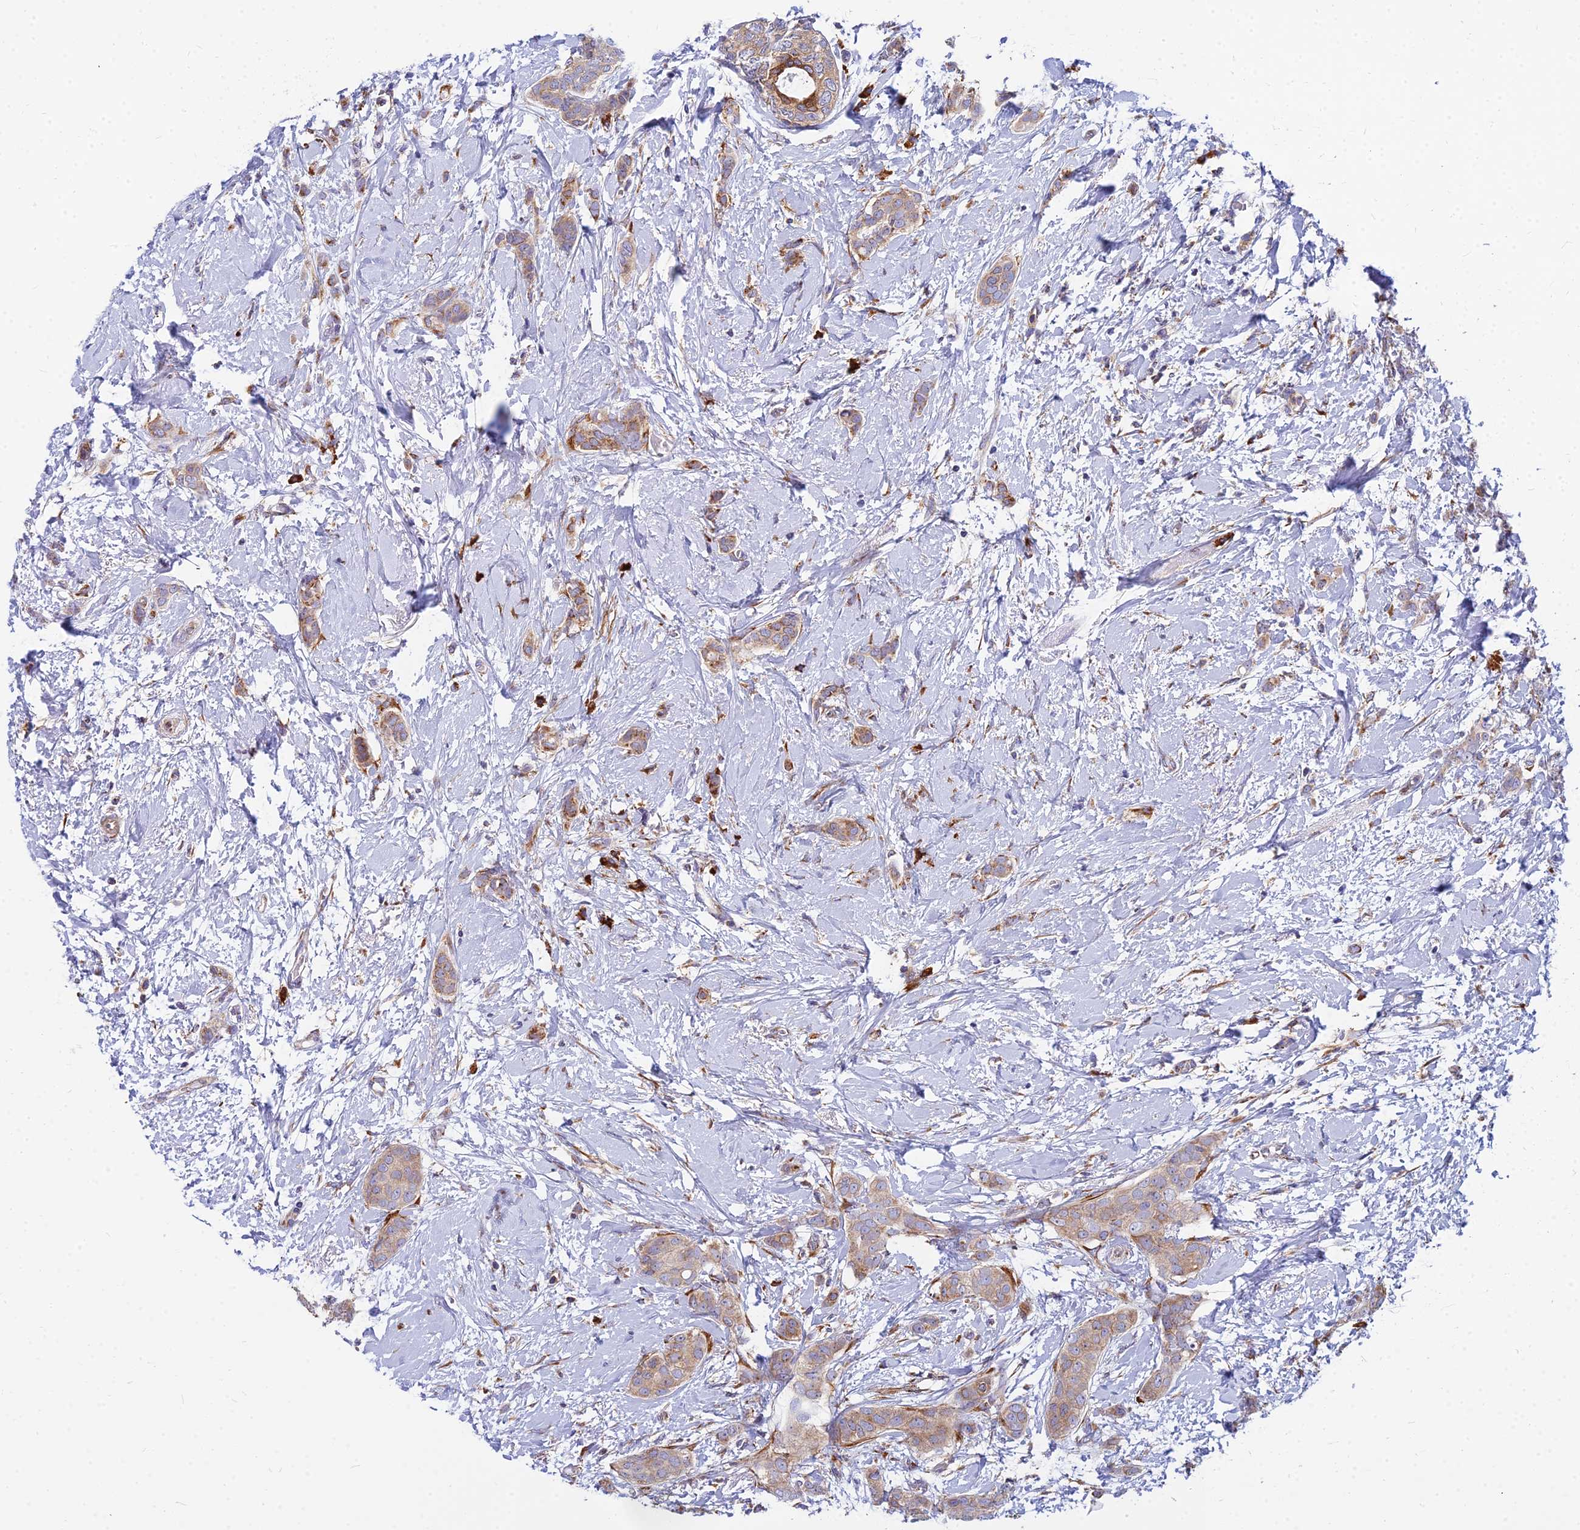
{"staining": {"intensity": "moderate", "quantity": "25%-75%", "location": "cytoplasmic/membranous"}, "tissue": "breast cancer", "cell_type": "Tumor cells", "image_type": "cancer", "snomed": [{"axis": "morphology", "description": "Duct carcinoma"}, {"axis": "topography", "description": "Breast"}], "caption": "Immunohistochemical staining of breast cancer shows medium levels of moderate cytoplasmic/membranous expression in about 25%-75% of tumor cells. (Brightfield microscopy of DAB IHC at high magnification).", "gene": "CCT6B", "patient": {"sex": "female", "age": 72}}